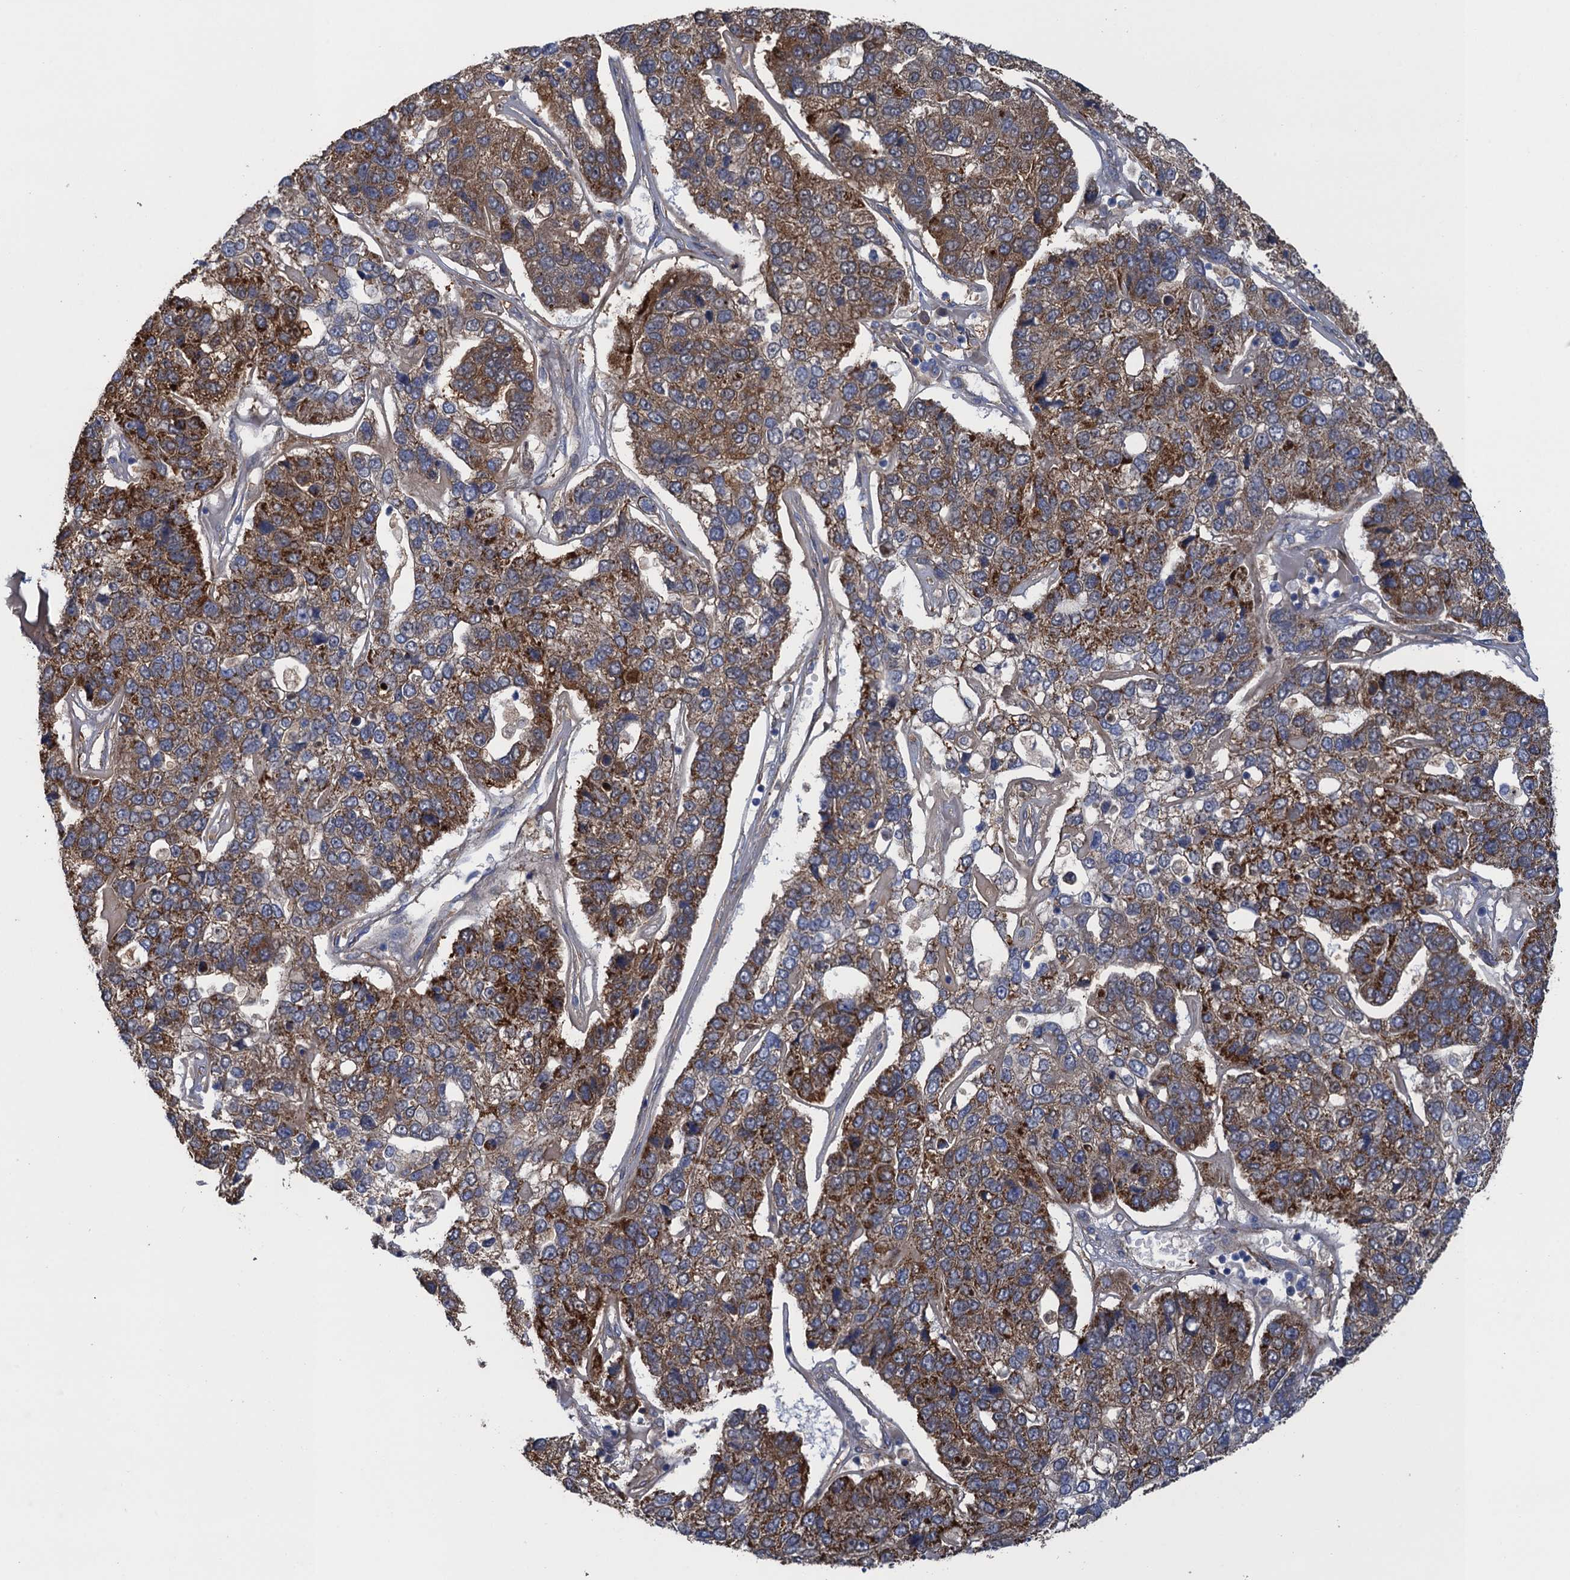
{"staining": {"intensity": "strong", "quantity": "25%-75%", "location": "cytoplasmic/membranous"}, "tissue": "pancreatic cancer", "cell_type": "Tumor cells", "image_type": "cancer", "snomed": [{"axis": "morphology", "description": "Adenocarcinoma, NOS"}, {"axis": "topography", "description": "Pancreas"}], "caption": "A histopathology image of pancreatic cancer stained for a protein demonstrates strong cytoplasmic/membranous brown staining in tumor cells.", "gene": "GCSH", "patient": {"sex": "female", "age": 61}}